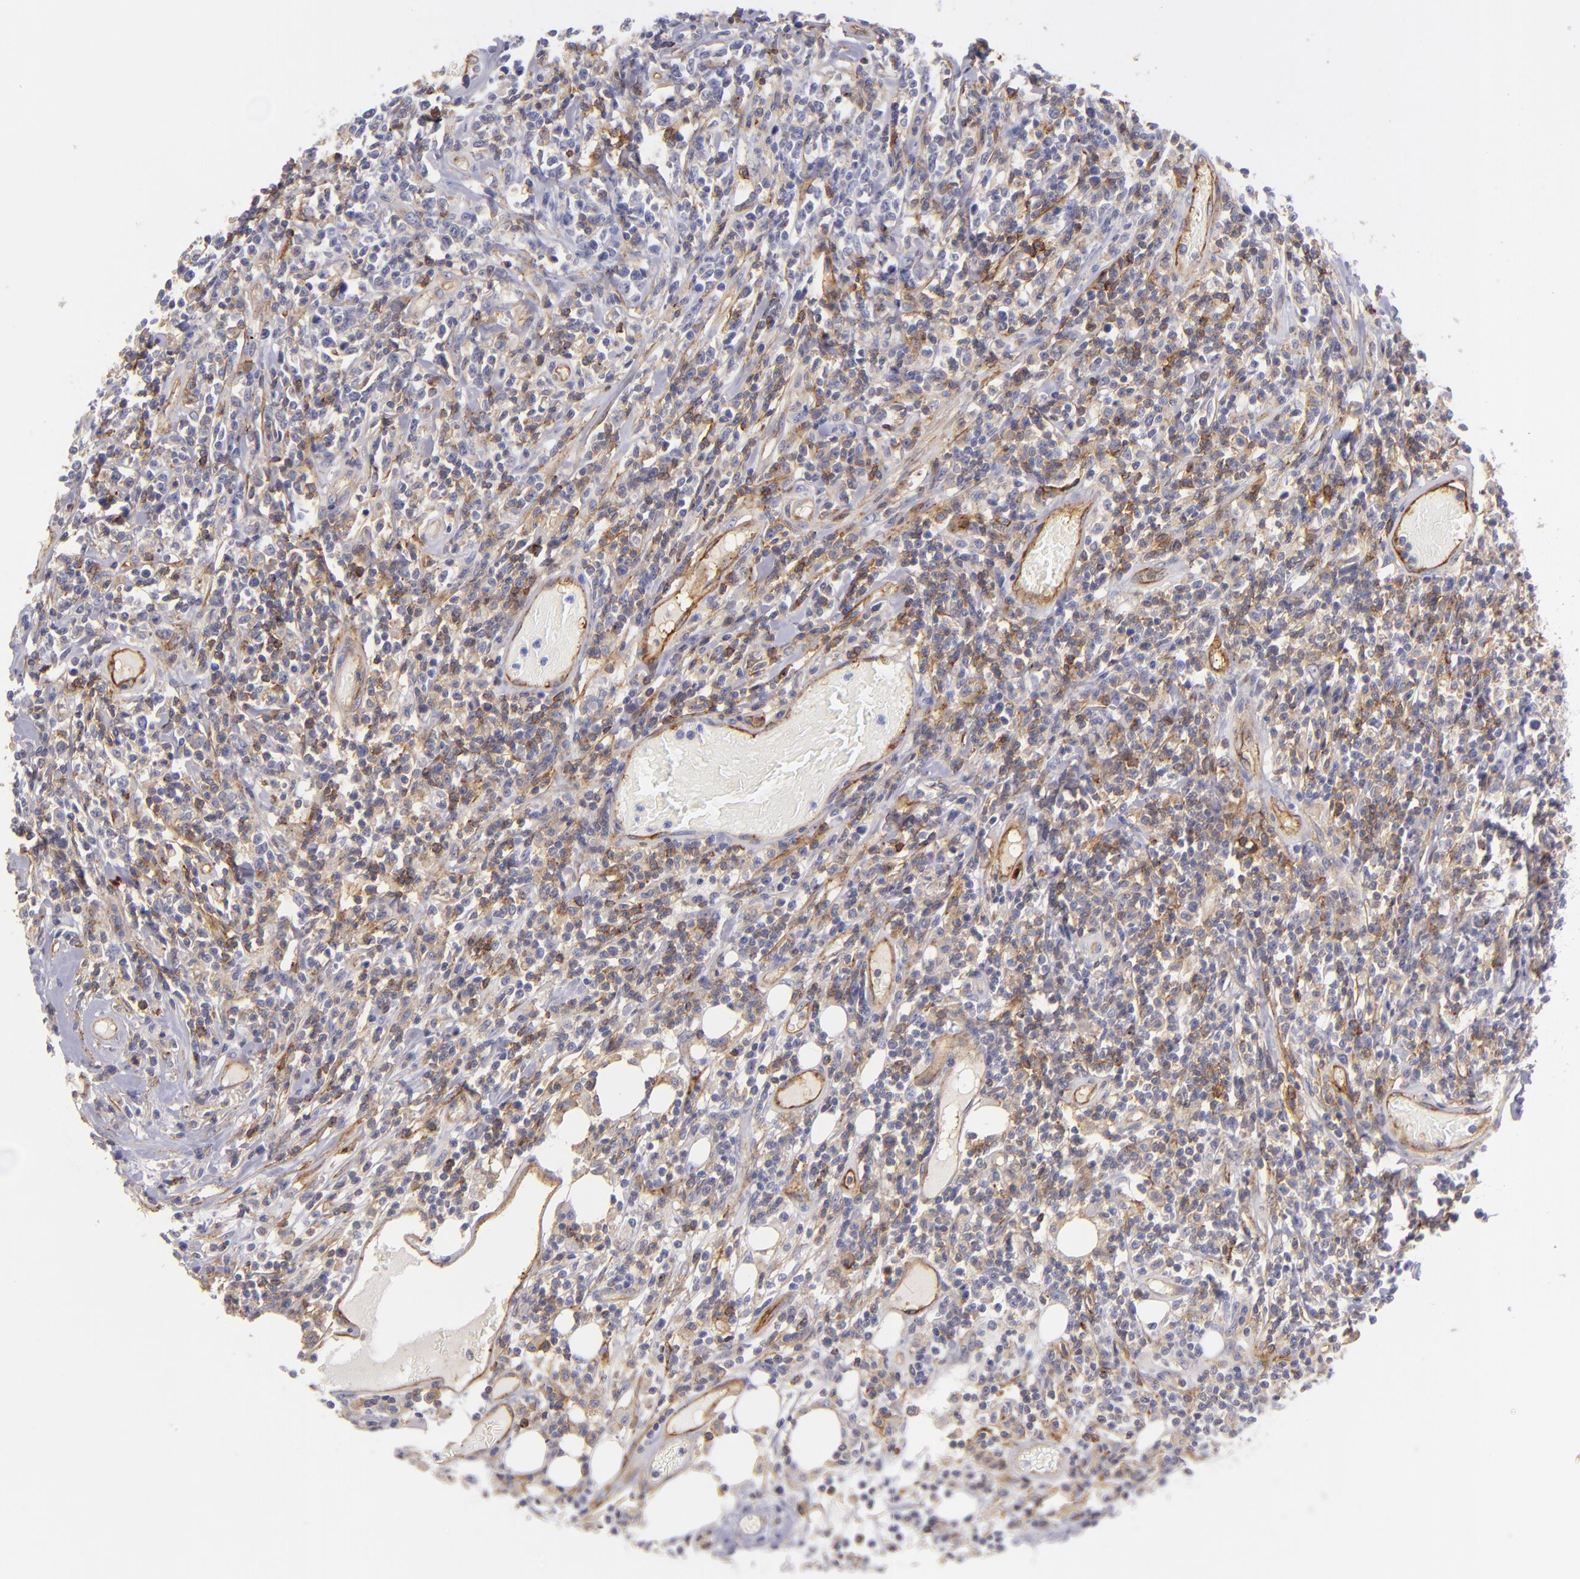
{"staining": {"intensity": "weak", "quantity": "25%-75%", "location": "cytoplasmic/membranous"}, "tissue": "lymphoma", "cell_type": "Tumor cells", "image_type": "cancer", "snomed": [{"axis": "morphology", "description": "Malignant lymphoma, non-Hodgkin's type, High grade"}, {"axis": "topography", "description": "Colon"}], "caption": "Immunohistochemical staining of human lymphoma reveals low levels of weak cytoplasmic/membranous positivity in approximately 25%-75% of tumor cells. Using DAB (brown) and hematoxylin (blue) stains, captured at high magnification using brightfield microscopy.", "gene": "ENTPD1", "patient": {"sex": "male", "age": 82}}